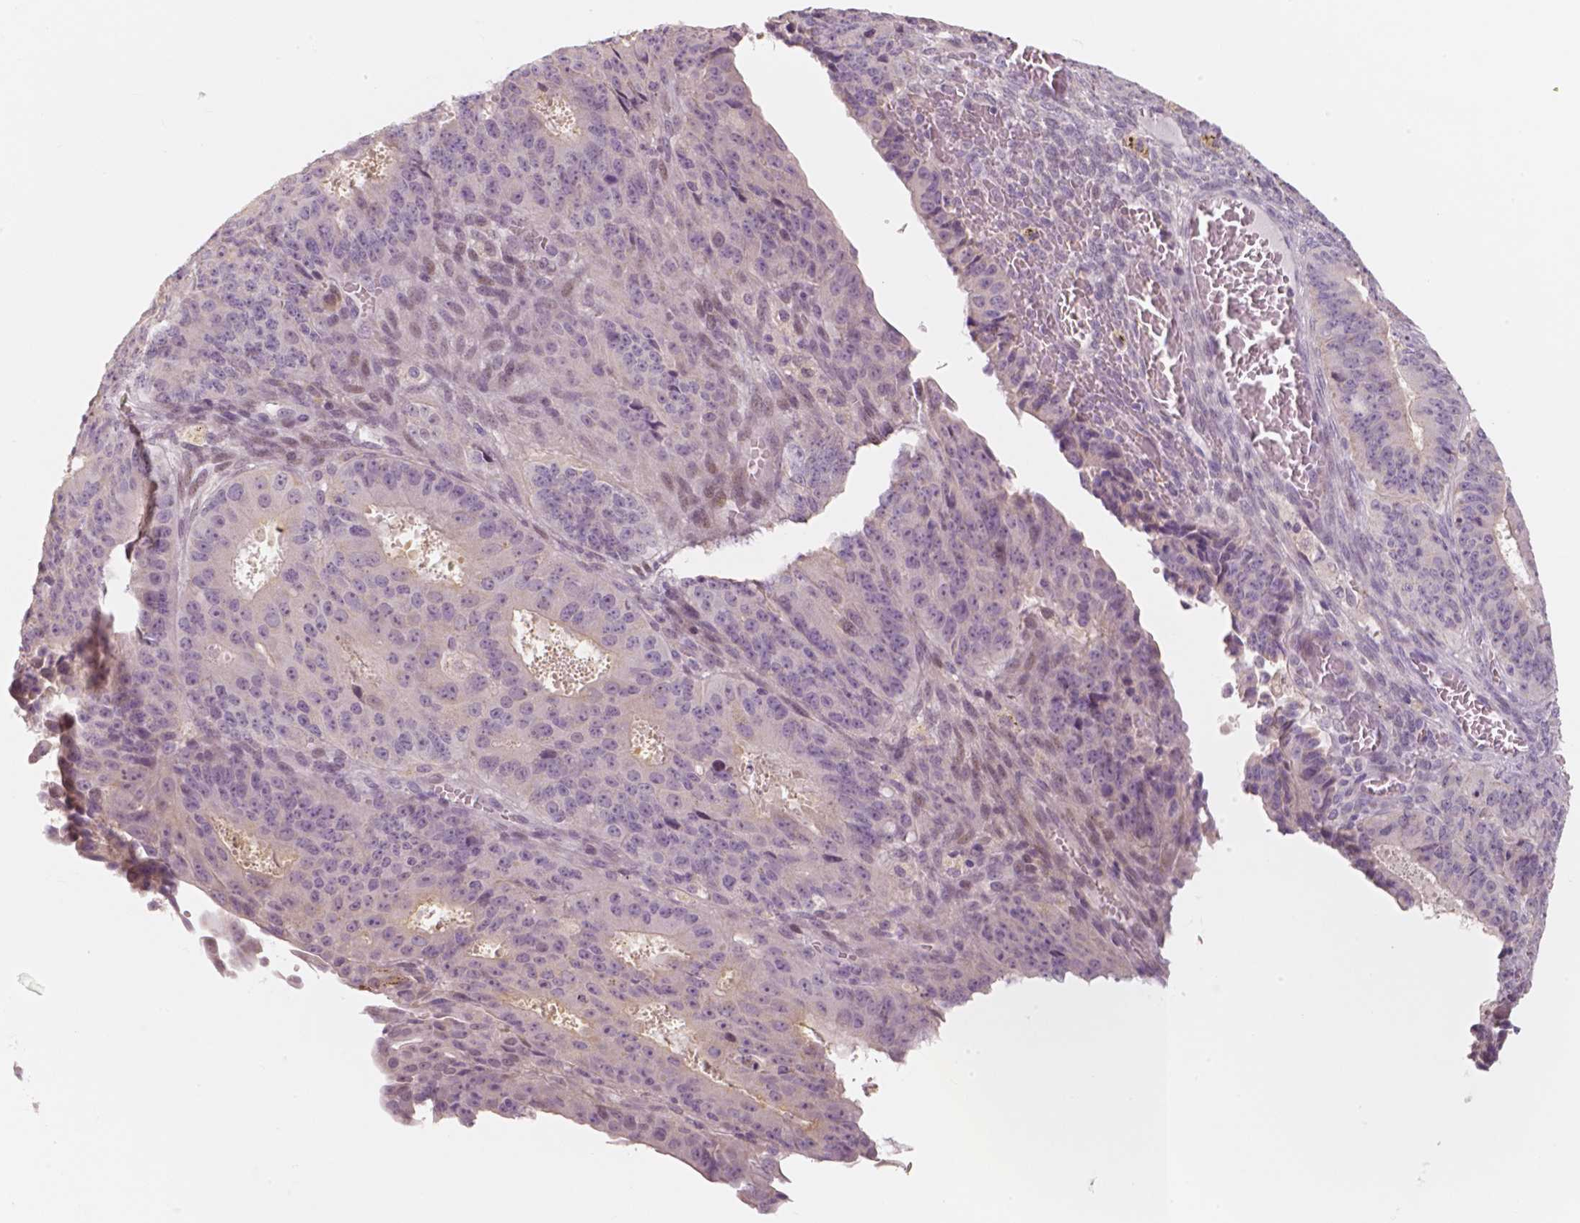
{"staining": {"intensity": "negative", "quantity": "none", "location": "none"}, "tissue": "ovarian cancer", "cell_type": "Tumor cells", "image_type": "cancer", "snomed": [{"axis": "morphology", "description": "Carcinoma, endometroid"}, {"axis": "topography", "description": "Ovary"}], "caption": "Immunohistochemistry histopathology image of ovarian endometroid carcinoma stained for a protein (brown), which displays no staining in tumor cells.", "gene": "RNASE7", "patient": {"sex": "female", "age": 42}}